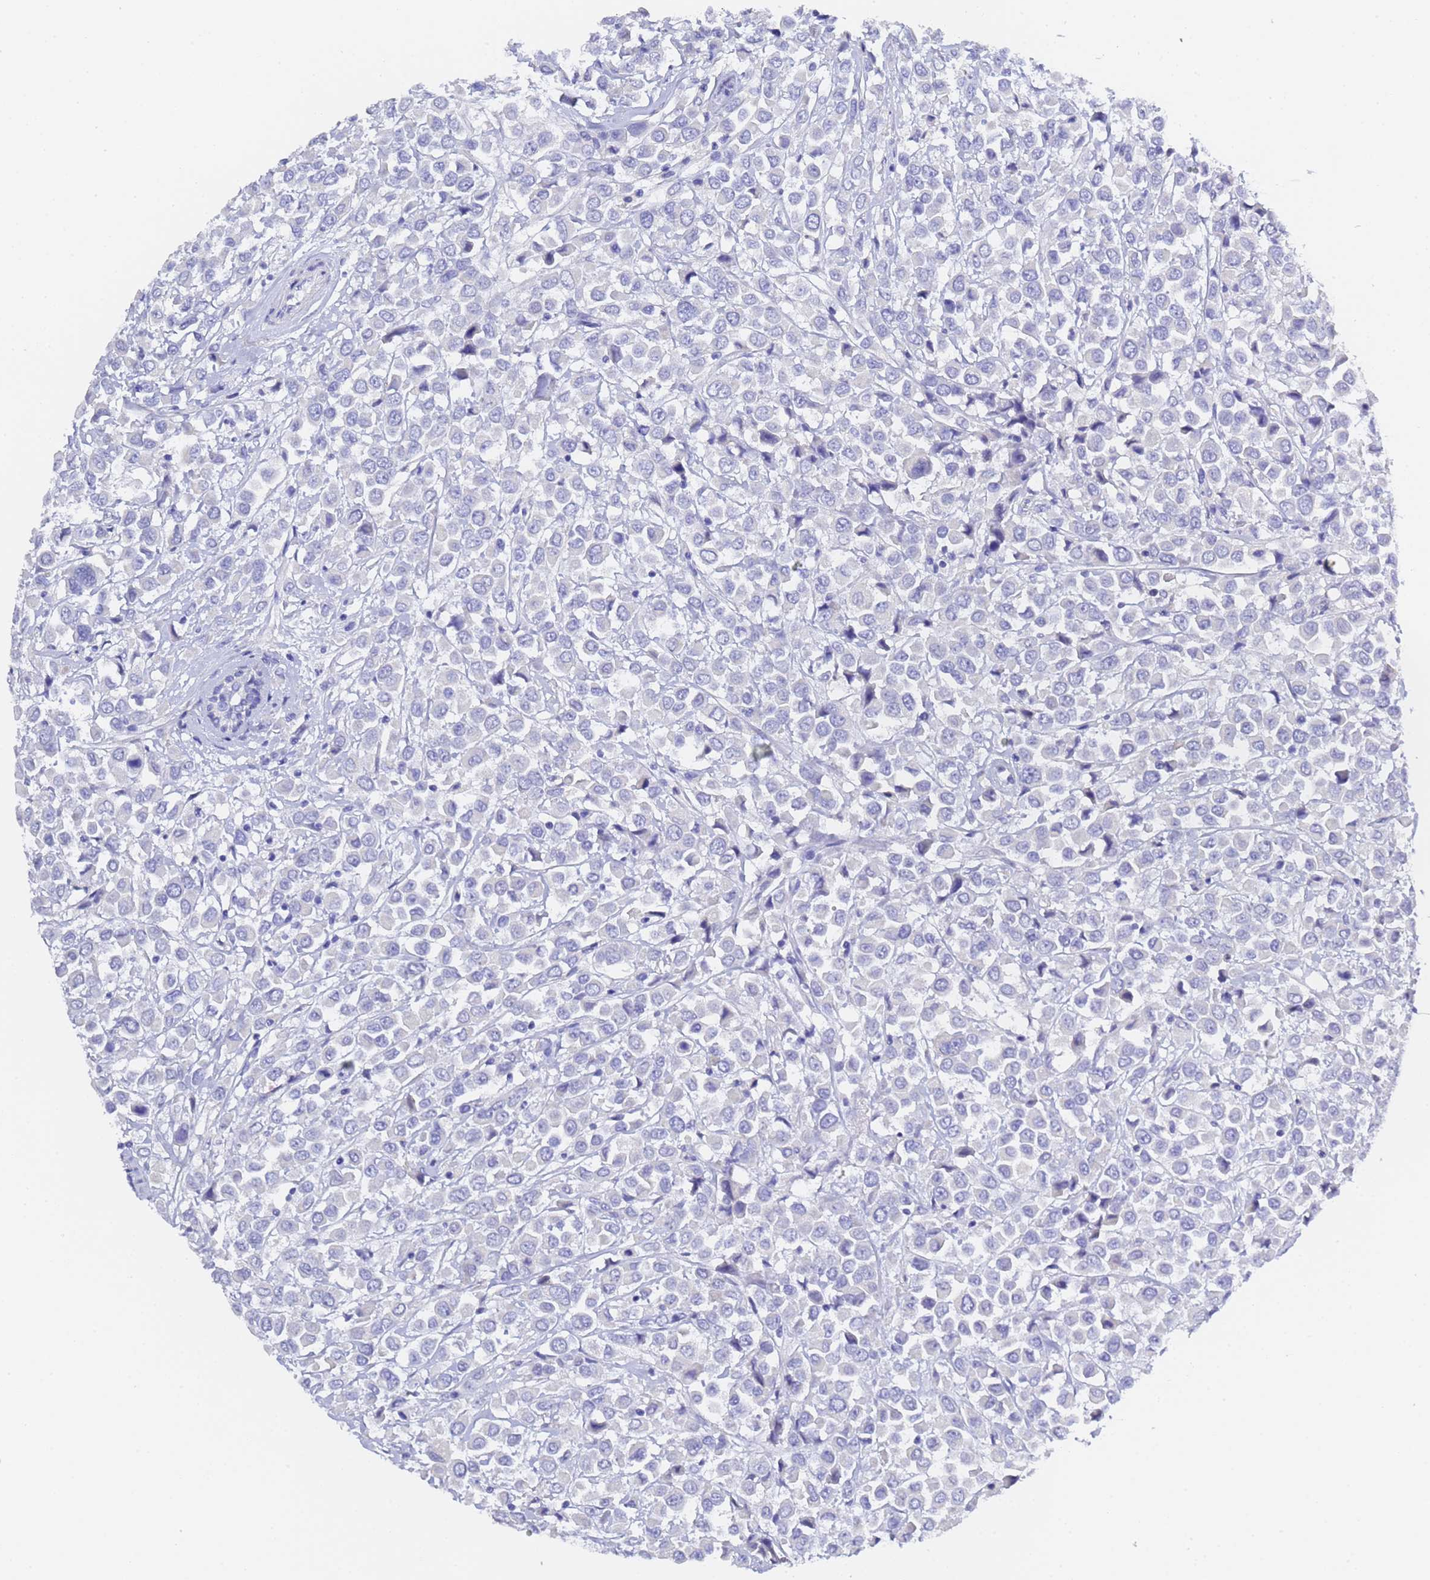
{"staining": {"intensity": "negative", "quantity": "none", "location": "none"}, "tissue": "breast cancer", "cell_type": "Tumor cells", "image_type": "cancer", "snomed": [{"axis": "morphology", "description": "Duct carcinoma"}, {"axis": "topography", "description": "Breast"}], "caption": "Immunohistochemistry (IHC) histopathology image of neoplastic tissue: breast cancer stained with DAB shows no significant protein expression in tumor cells.", "gene": "GABRA1", "patient": {"sex": "female", "age": 61}}